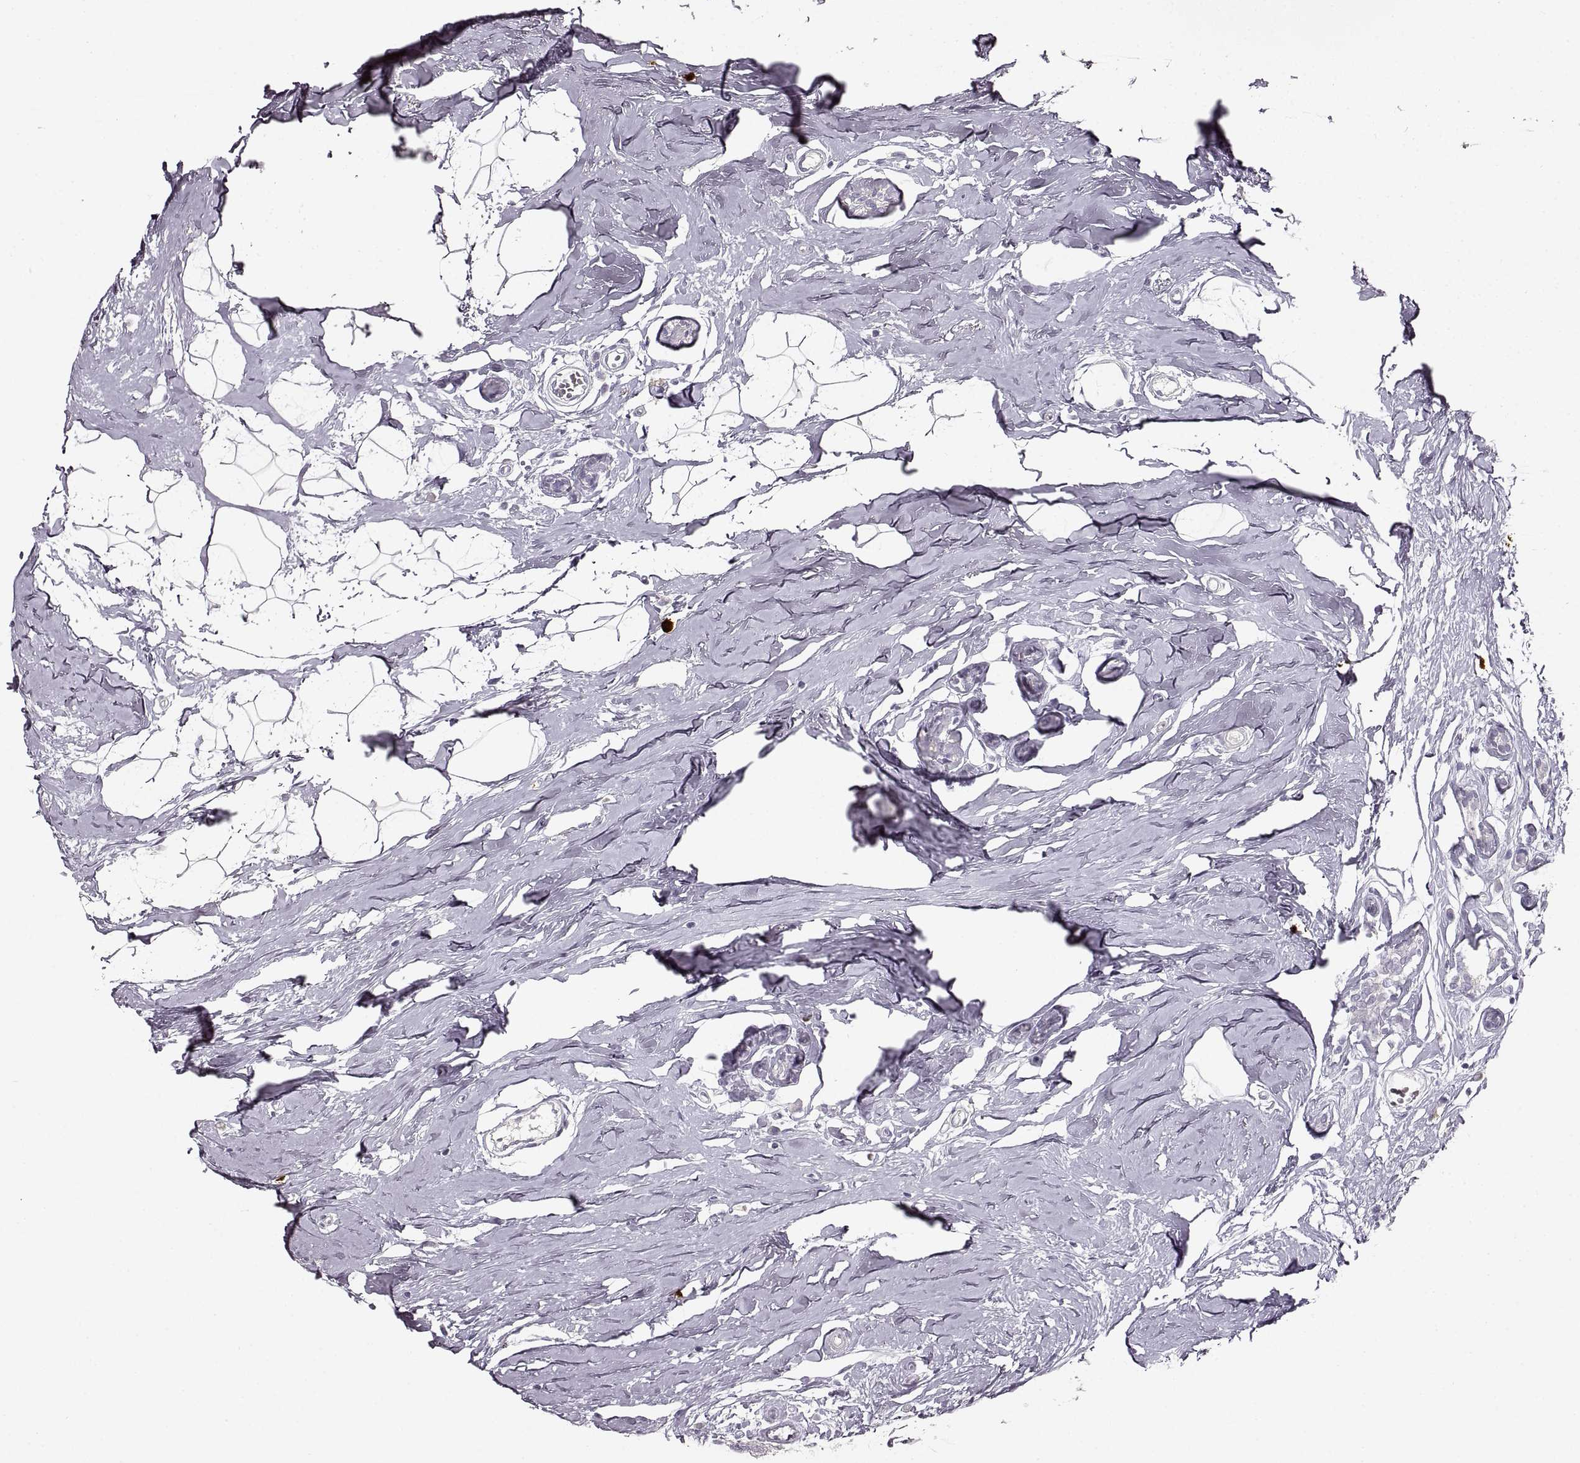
{"staining": {"intensity": "negative", "quantity": "none", "location": "none"}, "tissue": "breast cancer", "cell_type": "Tumor cells", "image_type": "cancer", "snomed": [{"axis": "morphology", "description": "Duct carcinoma"}, {"axis": "topography", "description": "Breast"}], "caption": "IHC of breast cancer reveals no staining in tumor cells.", "gene": "CNTN1", "patient": {"sex": "female", "age": 40}}